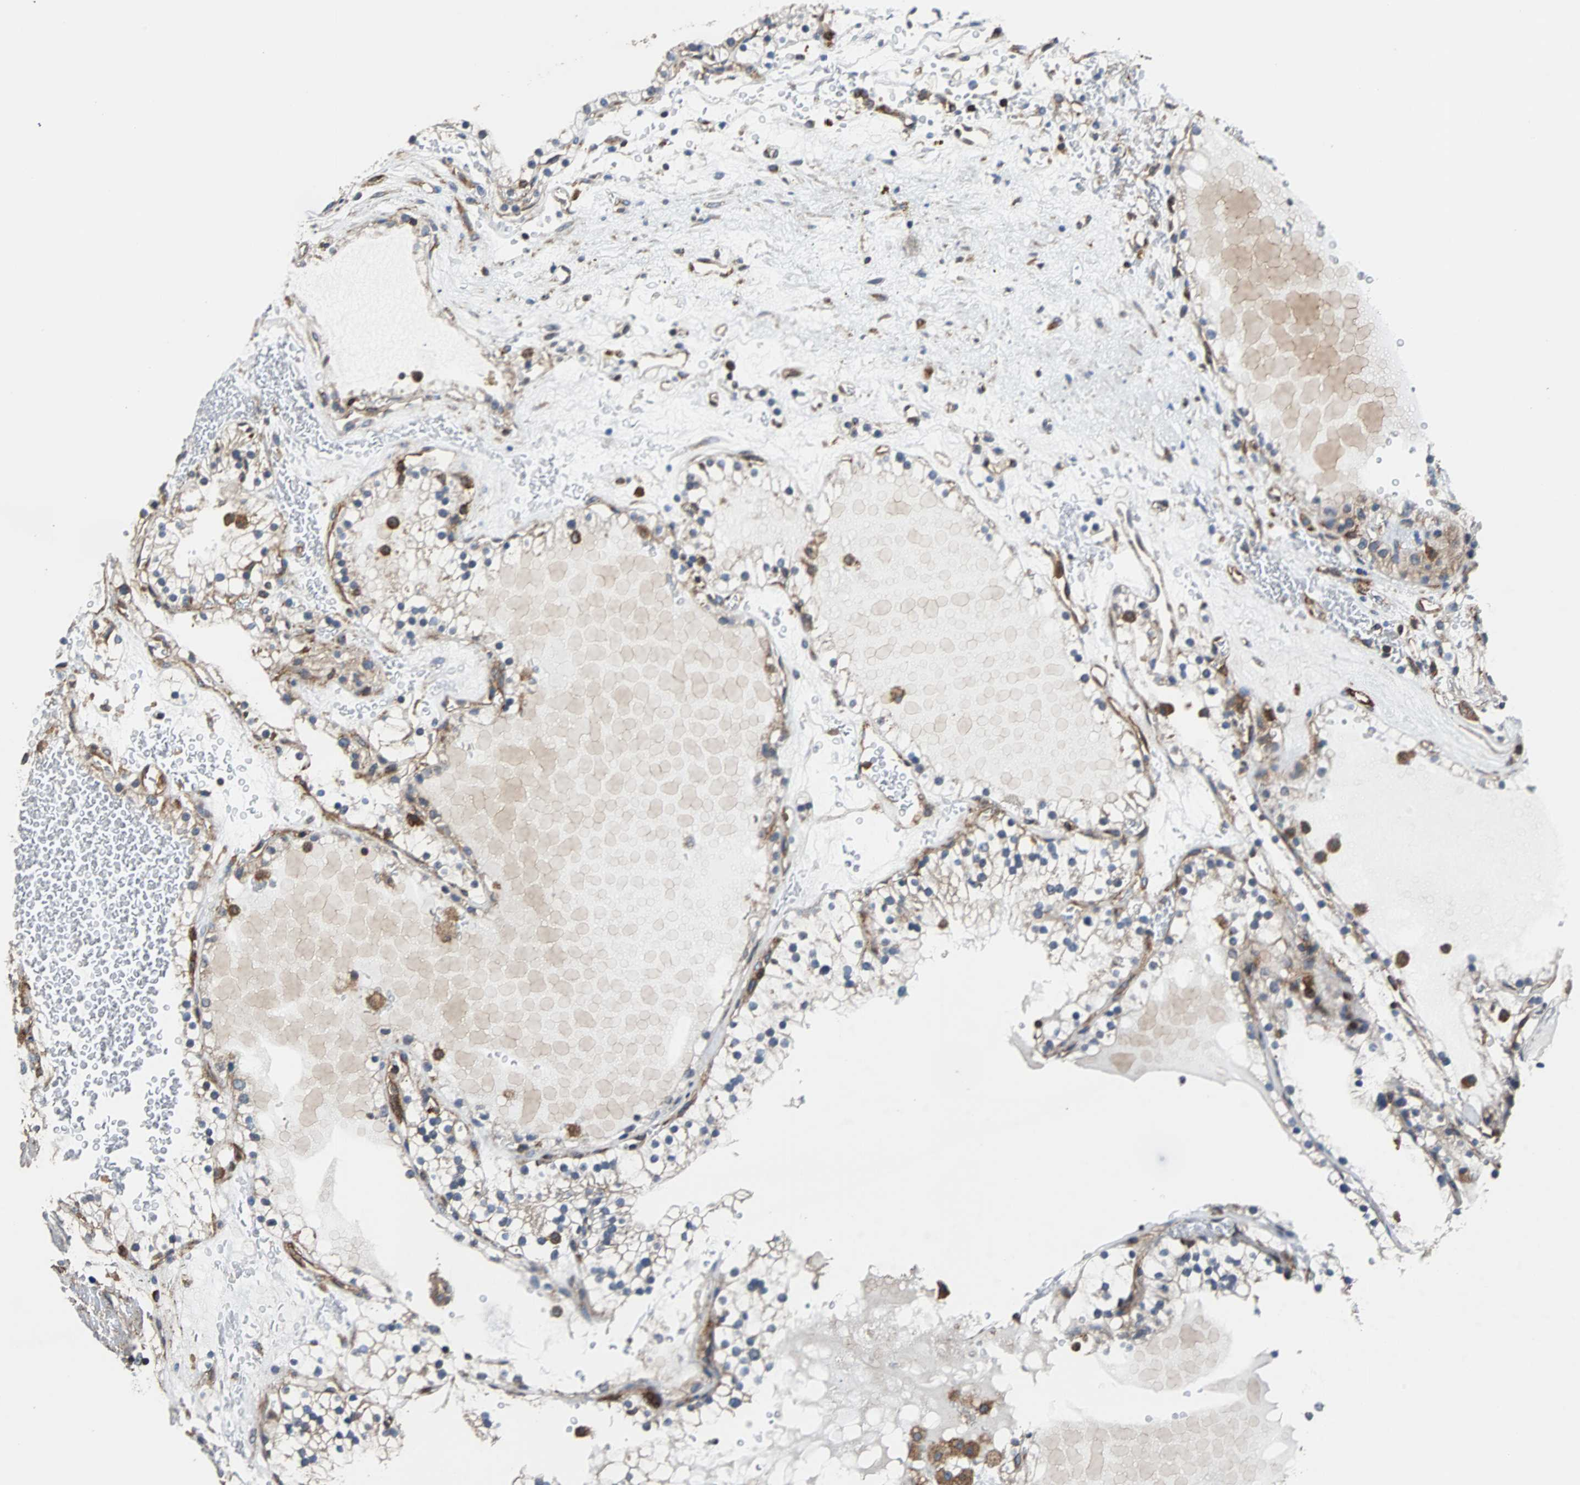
{"staining": {"intensity": "weak", "quantity": ">75%", "location": "cytoplasmic/membranous"}, "tissue": "renal cancer", "cell_type": "Tumor cells", "image_type": "cancer", "snomed": [{"axis": "morphology", "description": "Adenocarcinoma, NOS"}, {"axis": "topography", "description": "Kidney"}], "caption": "The micrograph reveals a brown stain indicating the presence of a protein in the cytoplasmic/membranous of tumor cells in adenocarcinoma (renal).", "gene": "PLCG2", "patient": {"sex": "female", "age": 41}}